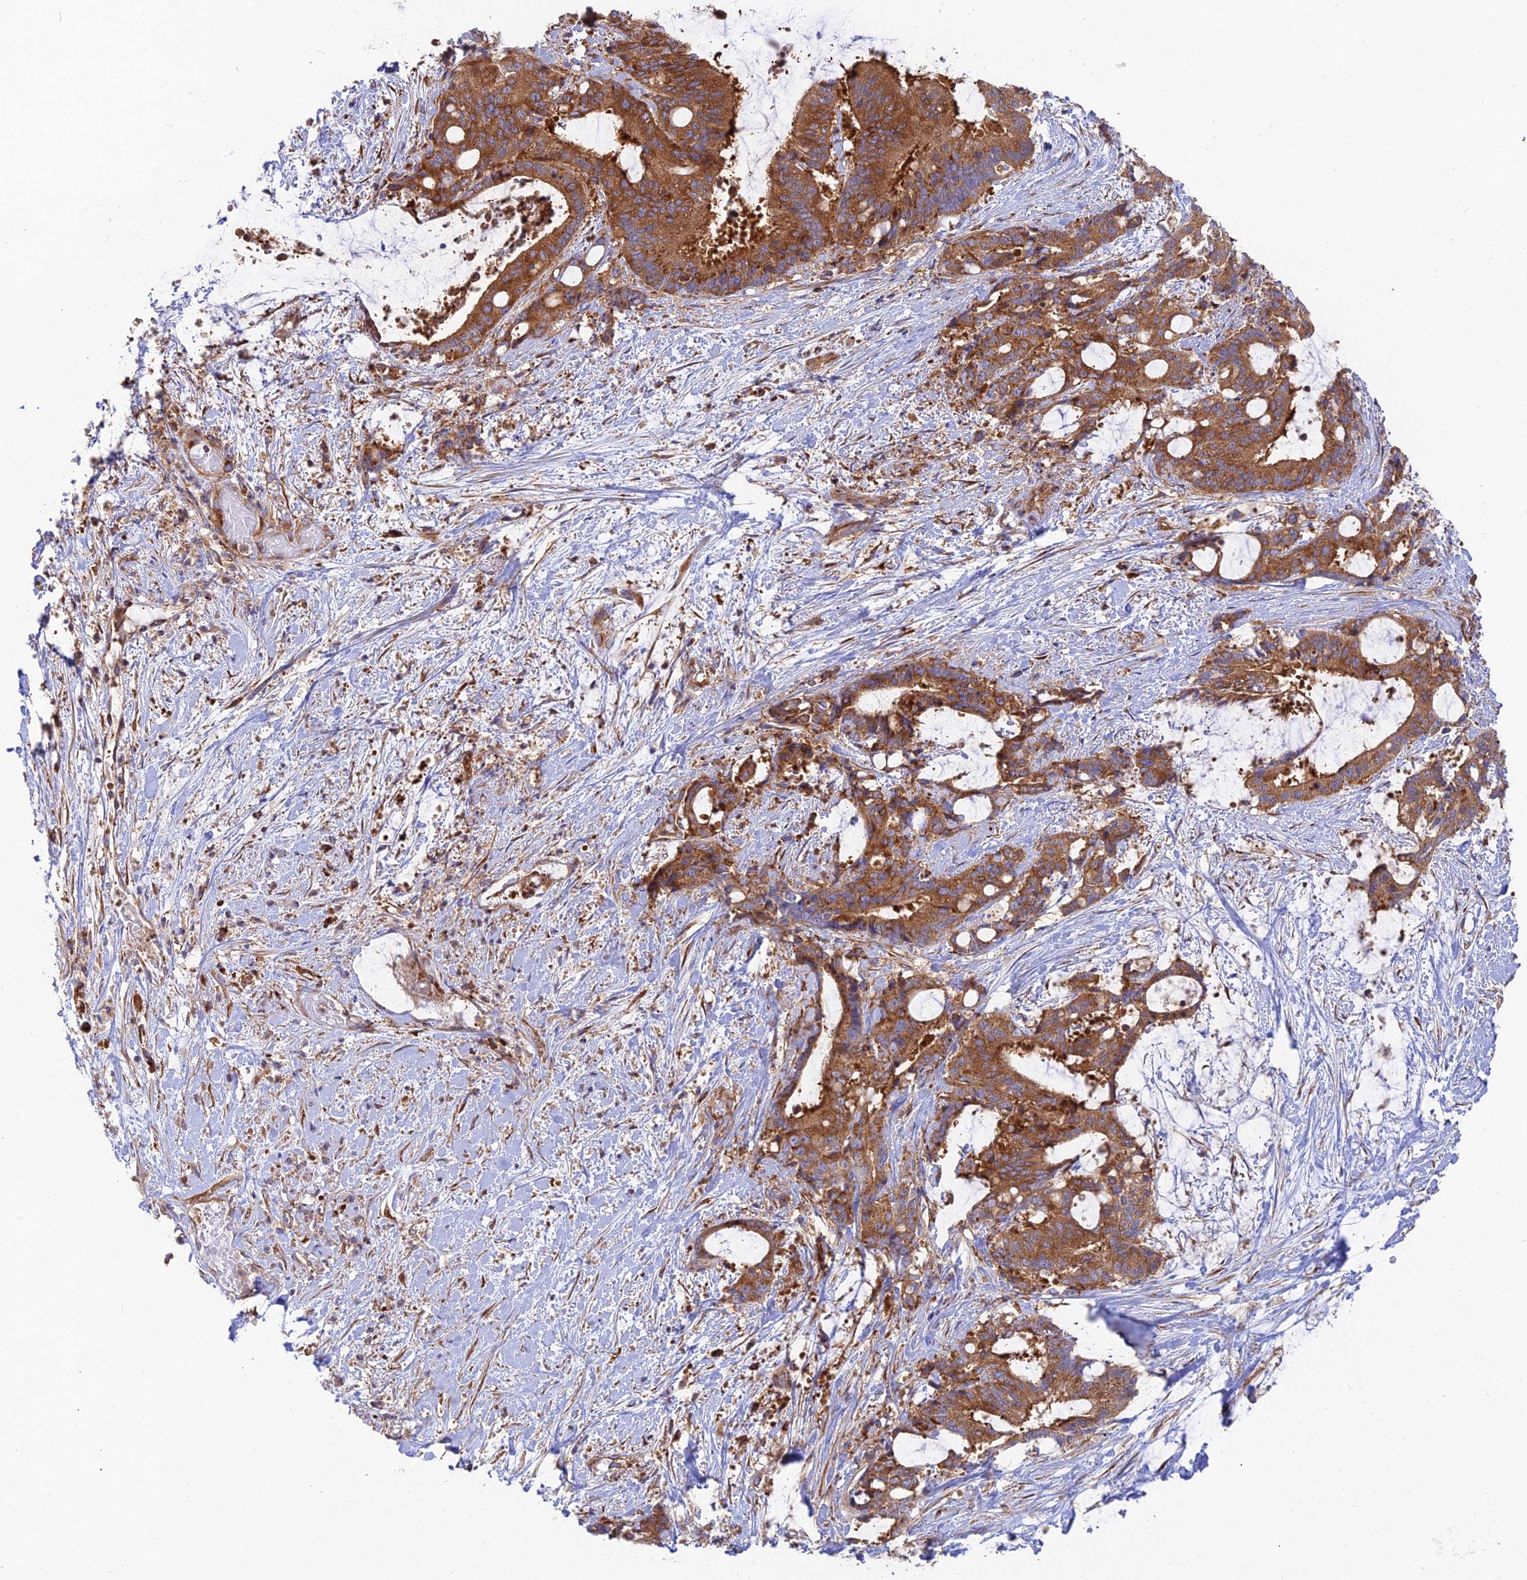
{"staining": {"intensity": "strong", "quantity": ">75%", "location": "cytoplasmic/membranous"}, "tissue": "liver cancer", "cell_type": "Tumor cells", "image_type": "cancer", "snomed": [{"axis": "morphology", "description": "Normal tissue, NOS"}, {"axis": "morphology", "description": "Cholangiocarcinoma"}, {"axis": "topography", "description": "Liver"}, {"axis": "topography", "description": "Peripheral nerve tissue"}], "caption": "Immunohistochemical staining of human liver cancer demonstrates high levels of strong cytoplasmic/membranous expression in approximately >75% of tumor cells.", "gene": "GOLGA3", "patient": {"sex": "female", "age": 73}}